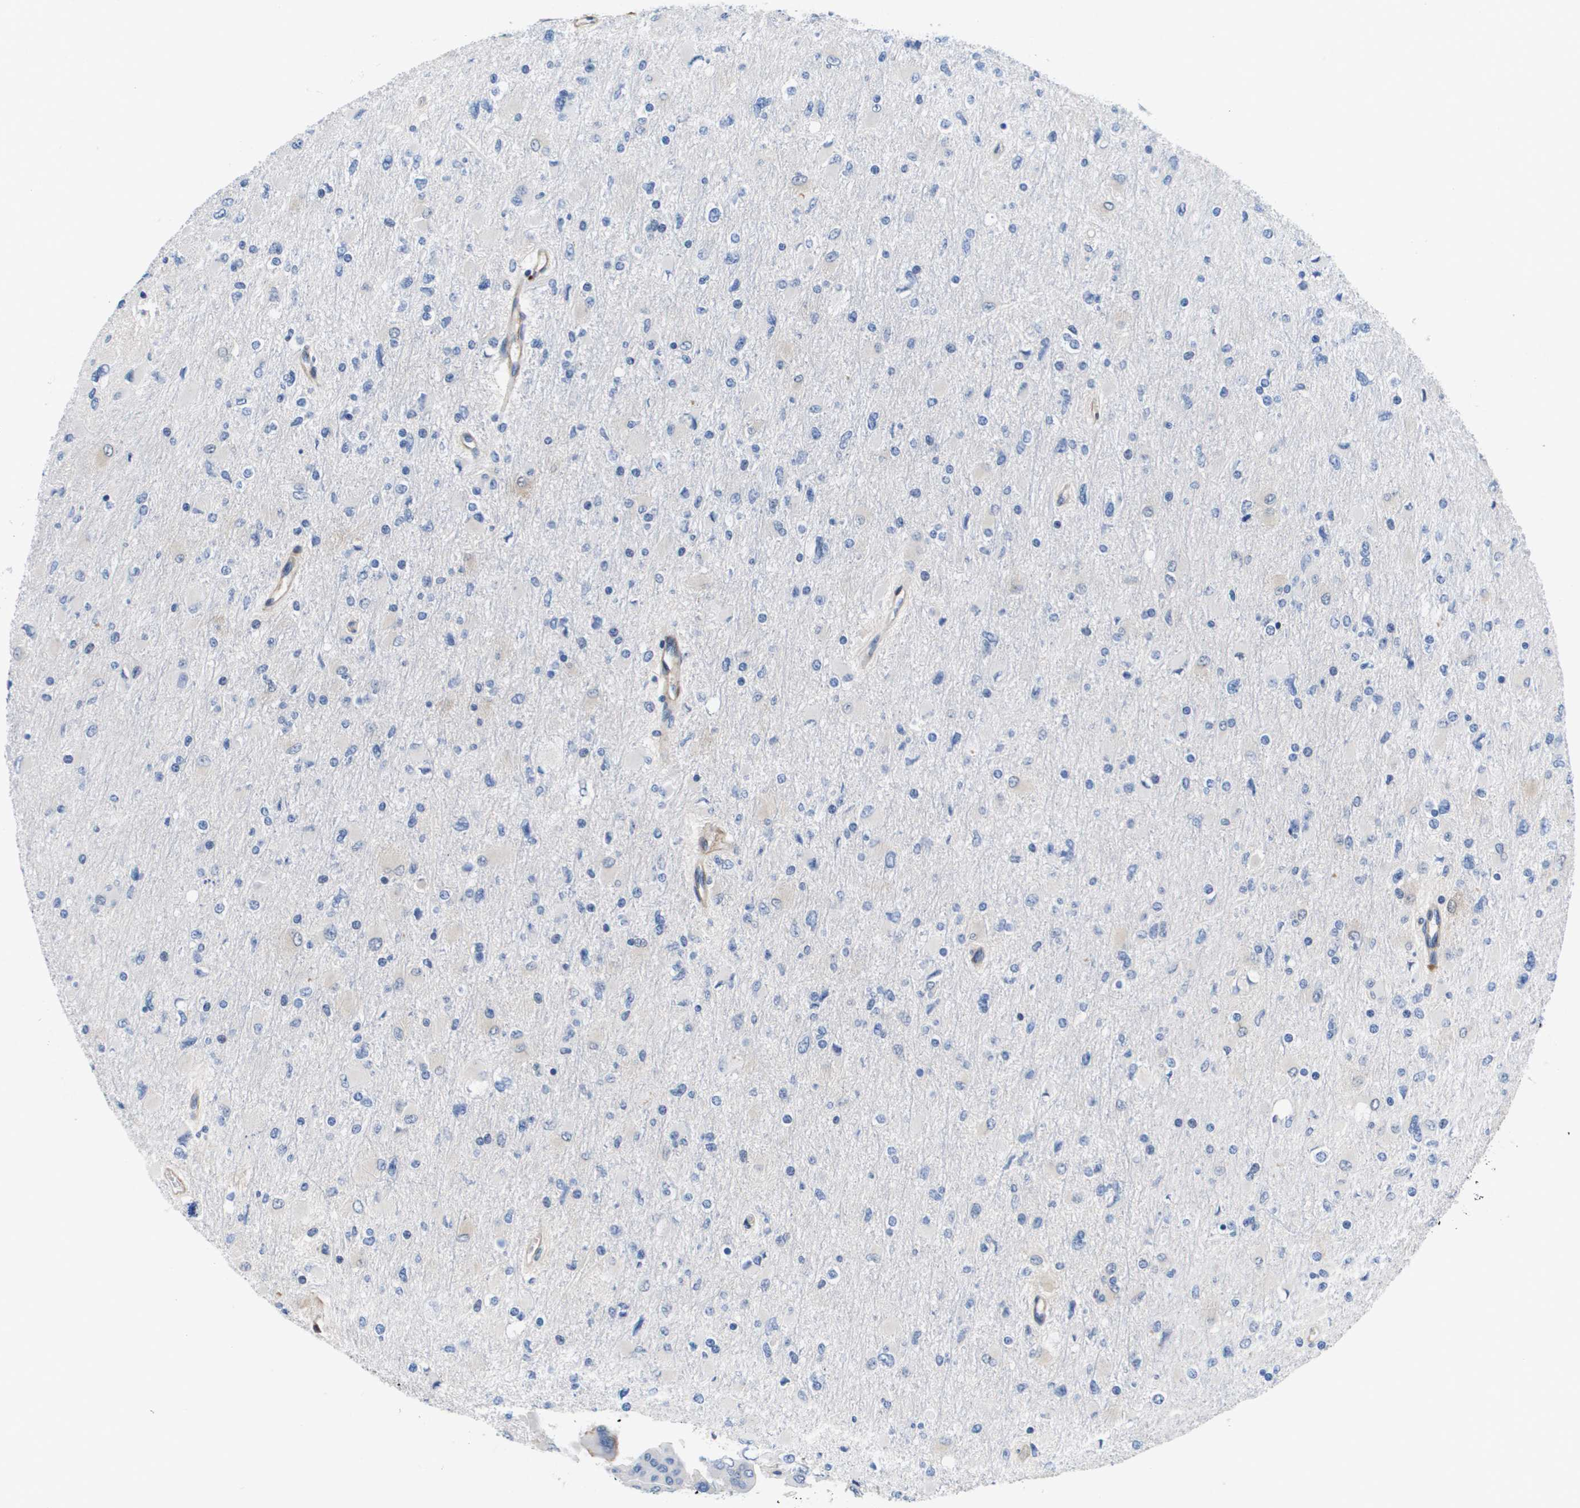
{"staining": {"intensity": "negative", "quantity": "none", "location": "none"}, "tissue": "glioma", "cell_type": "Tumor cells", "image_type": "cancer", "snomed": [{"axis": "morphology", "description": "Glioma, malignant, High grade"}, {"axis": "topography", "description": "Cerebral cortex"}], "caption": "Immunohistochemistry image of glioma stained for a protein (brown), which demonstrates no expression in tumor cells.", "gene": "LPP", "patient": {"sex": "female", "age": 36}}